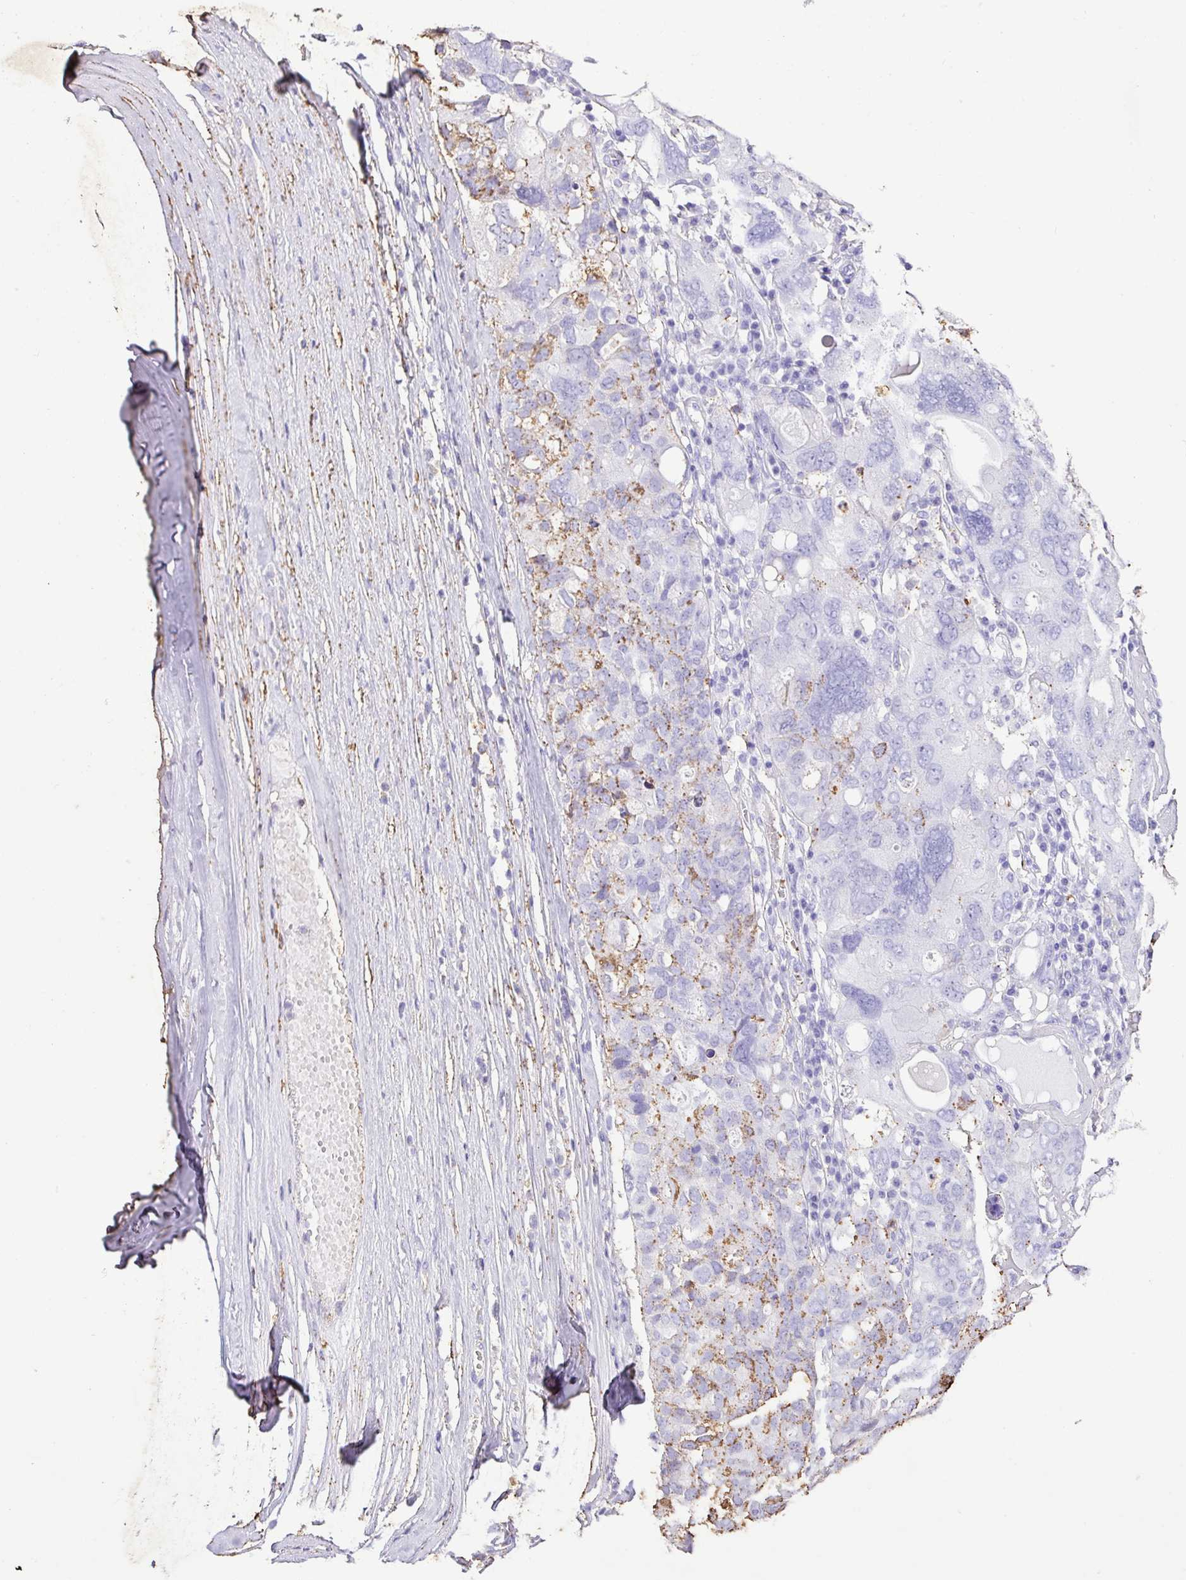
{"staining": {"intensity": "moderate", "quantity": "<25%", "location": "cytoplasmic/membranous"}, "tissue": "ovarian cancer", "cell_type": "Tumor cells", "image_type": "cancer", "snomed": [{"axis": "morphology", "description": "Carcinoma, endometroid"}, {"axis": "topography", "description": "Ovary"}], "caption": "Brown immunohistochemical staining in endometroid carcinoma (ovarian) shows moderate cytoplasmic/membranous positivity in approximately <25% of tumor cells. Nuclei are stained in blue.", "gene": "KCNJ11", "patient": {"sex": "female", "age": 62}}